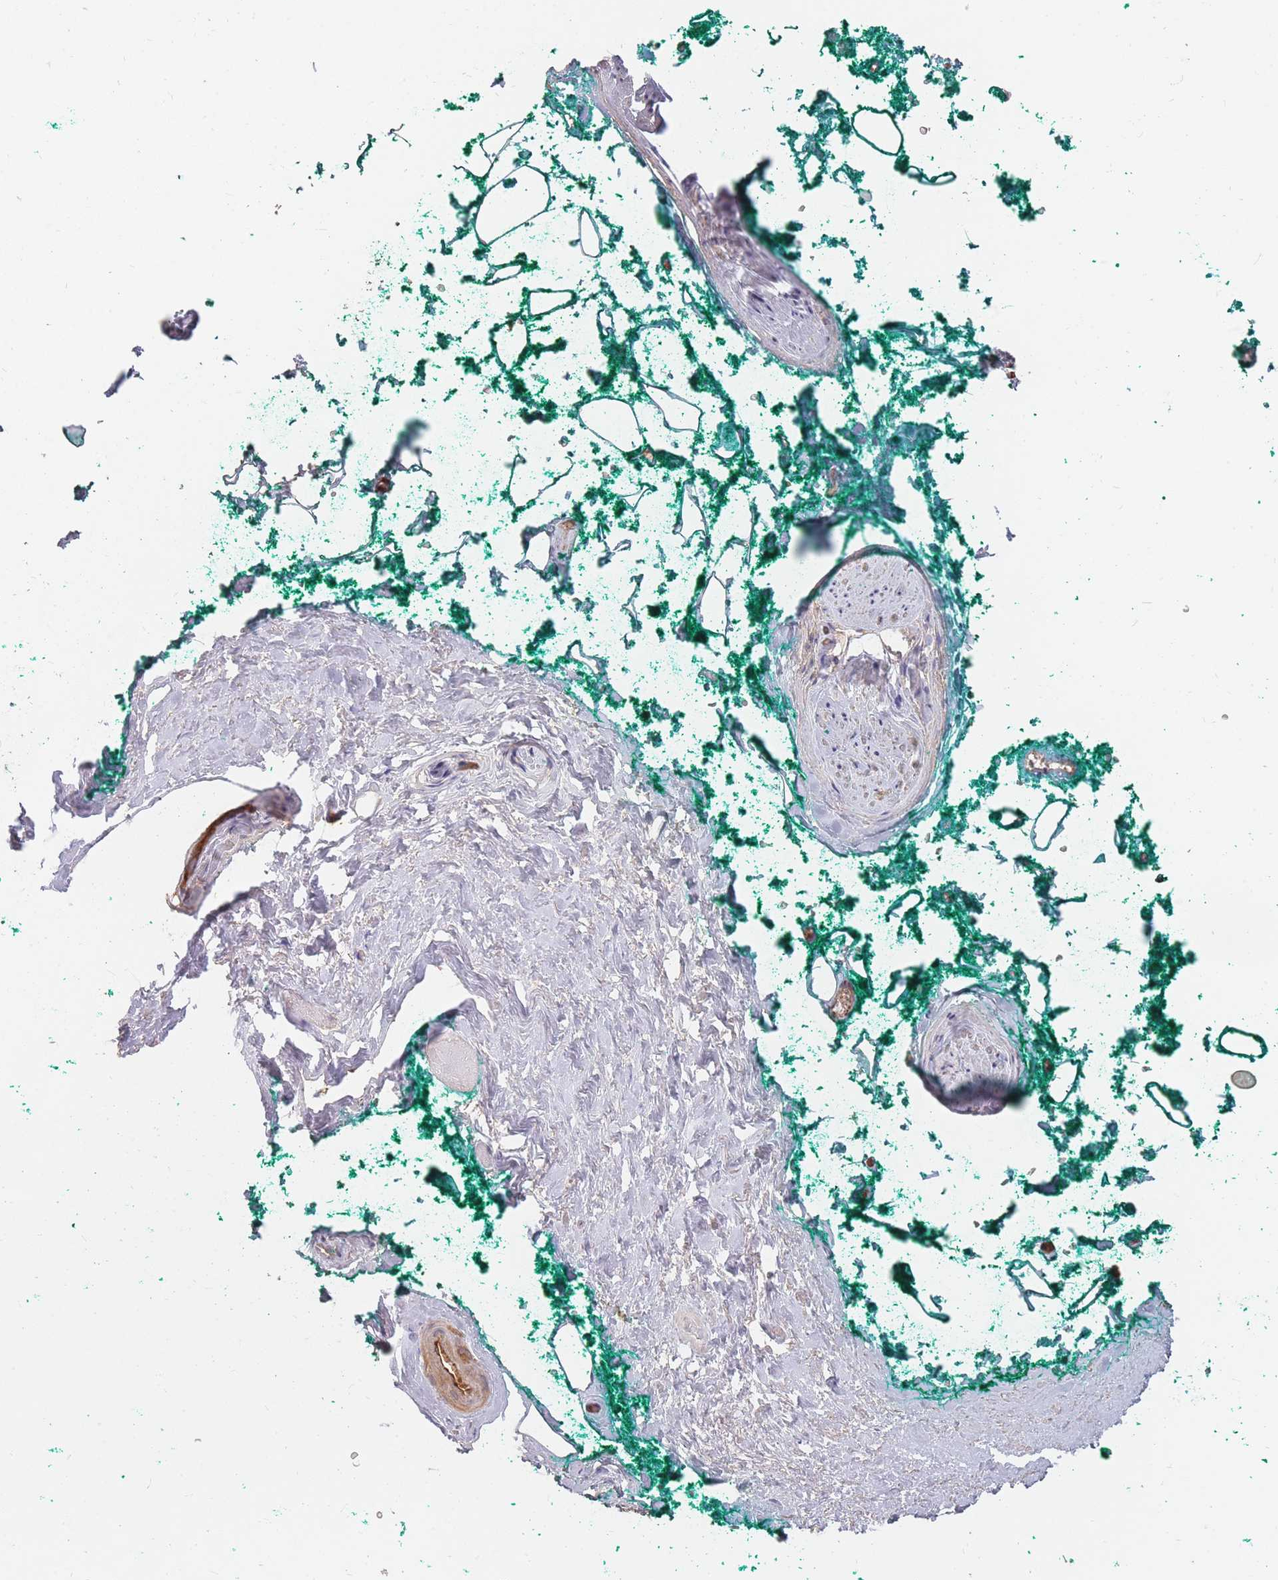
{"staining": {"intensity": "moderate", "quantity": ">75%", "location": "cytoplasmic/membranous"}, "tissue": "adipose tissue", "cell_type": "Adipocytes", "image_type": "normal", "snomed": [{"axis": "morphology", "description": "Normal tissue, NOS"}, {"axis": "morphology", "description": "Adenocarcinoma, High grade"}, {"axis": "topography", "description": "Prostate"}, {"axis": "topography", "description": "Peripheral nerve tissue"}], "caption": "Immunohistochemical staining of benign adipose tissue shows medium levels of moderate cytoplasmic/membranous staining in approximately >75% of adipocytes.", "gene": "PLS3", "patient": {"sex": "male", "age": 68}}